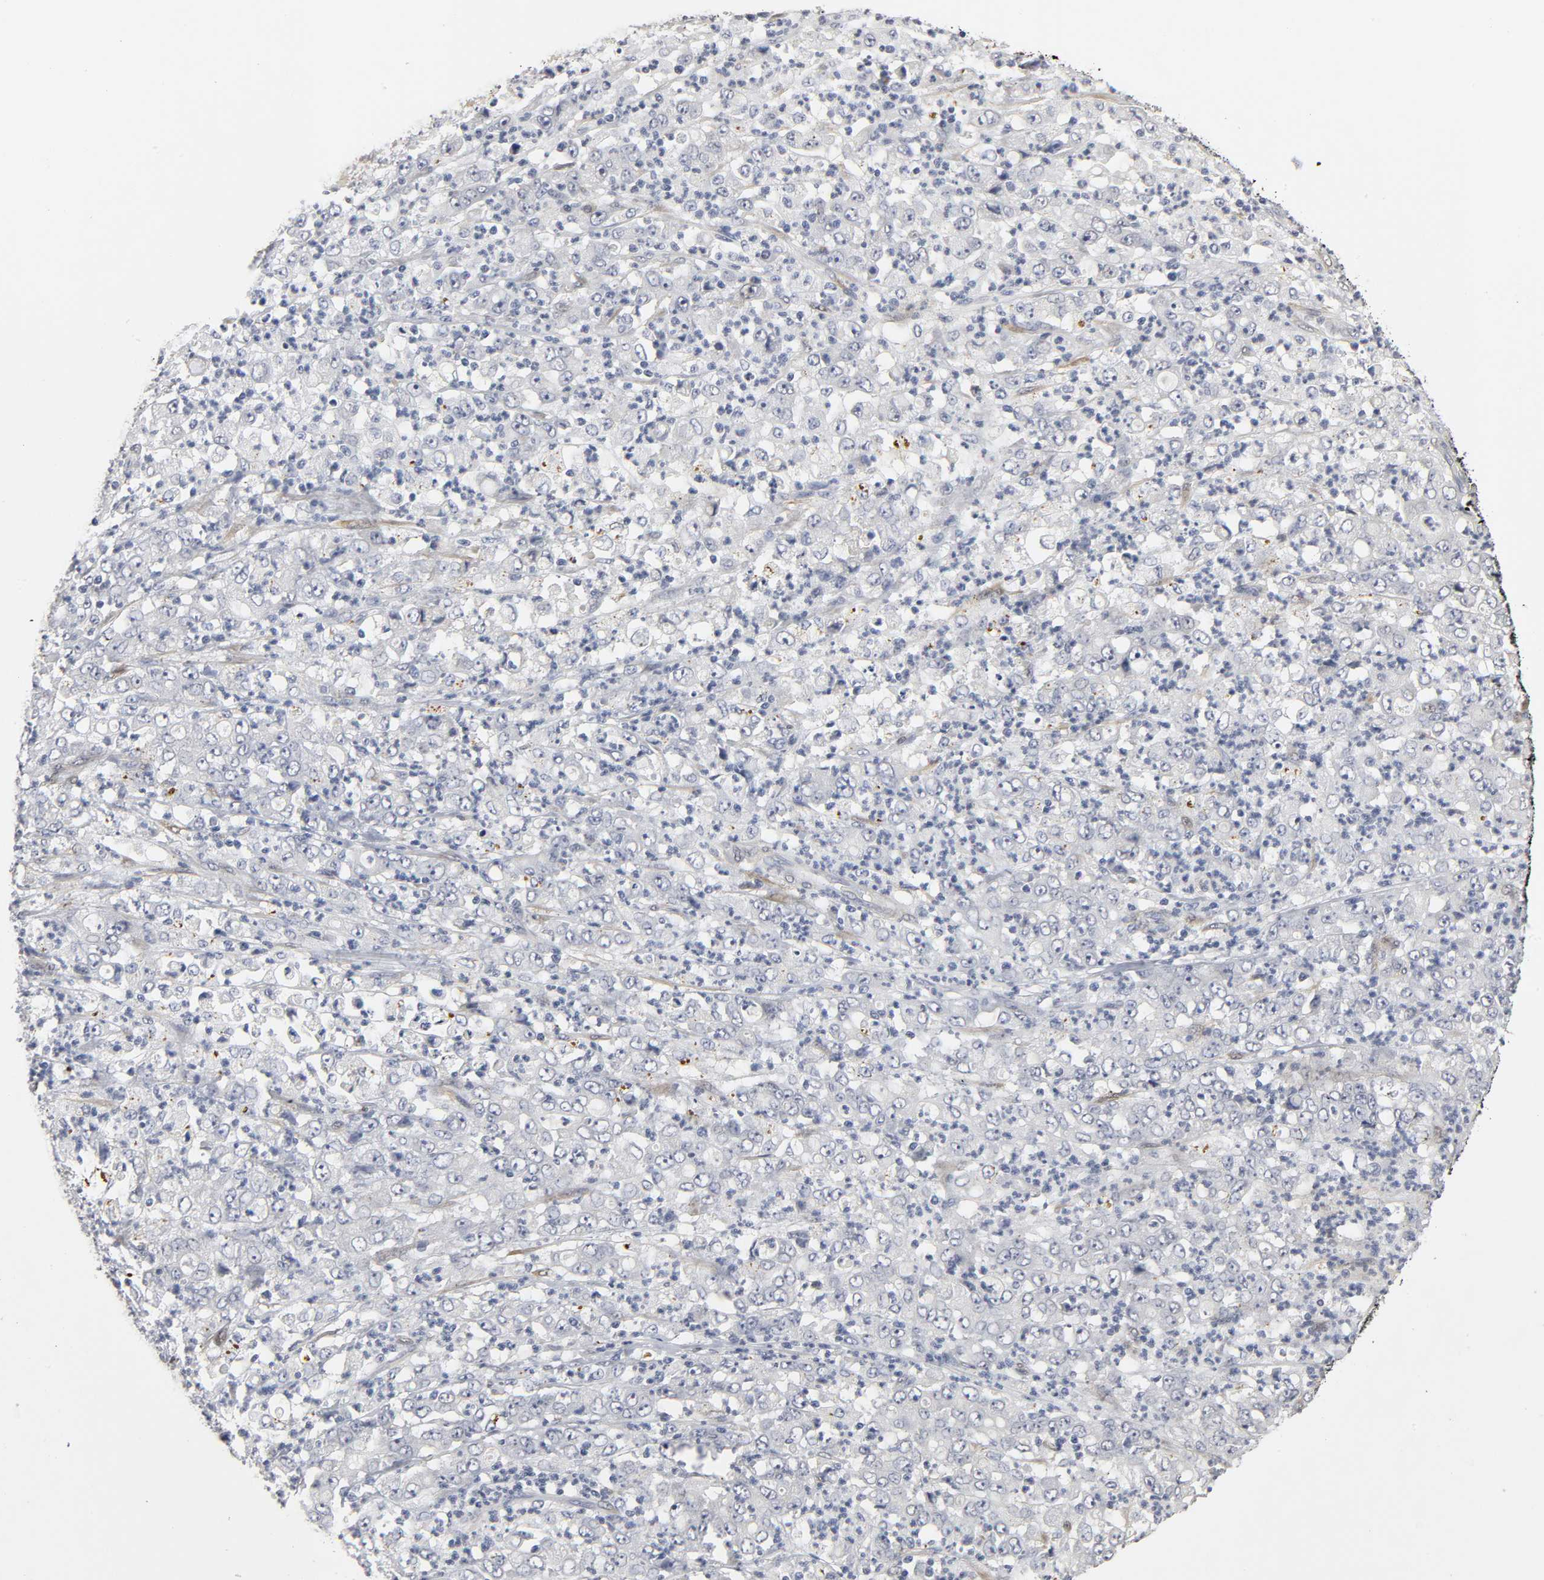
{"staining": {"intensity": "negative", "quantity": "none", "location": "none"}, "tissue": "stomach cancer", "cell_type": "Tumor cells", "image_type": "cancer", "snomed": [{"axis": "morphology", "description": "Adenocarcinoma, NOS"}, {"axis": "topography", "description": "Stomach, lower"}], "caption": "Immunohistochemistry (IHC) photomicrograph of human adenocarcinoma (stomach) stained for a protein (brown), which demonstrates no staining in tumor cells.", "gene": "PDLIM3", "patient": {"sex": "female", "age": 71}}